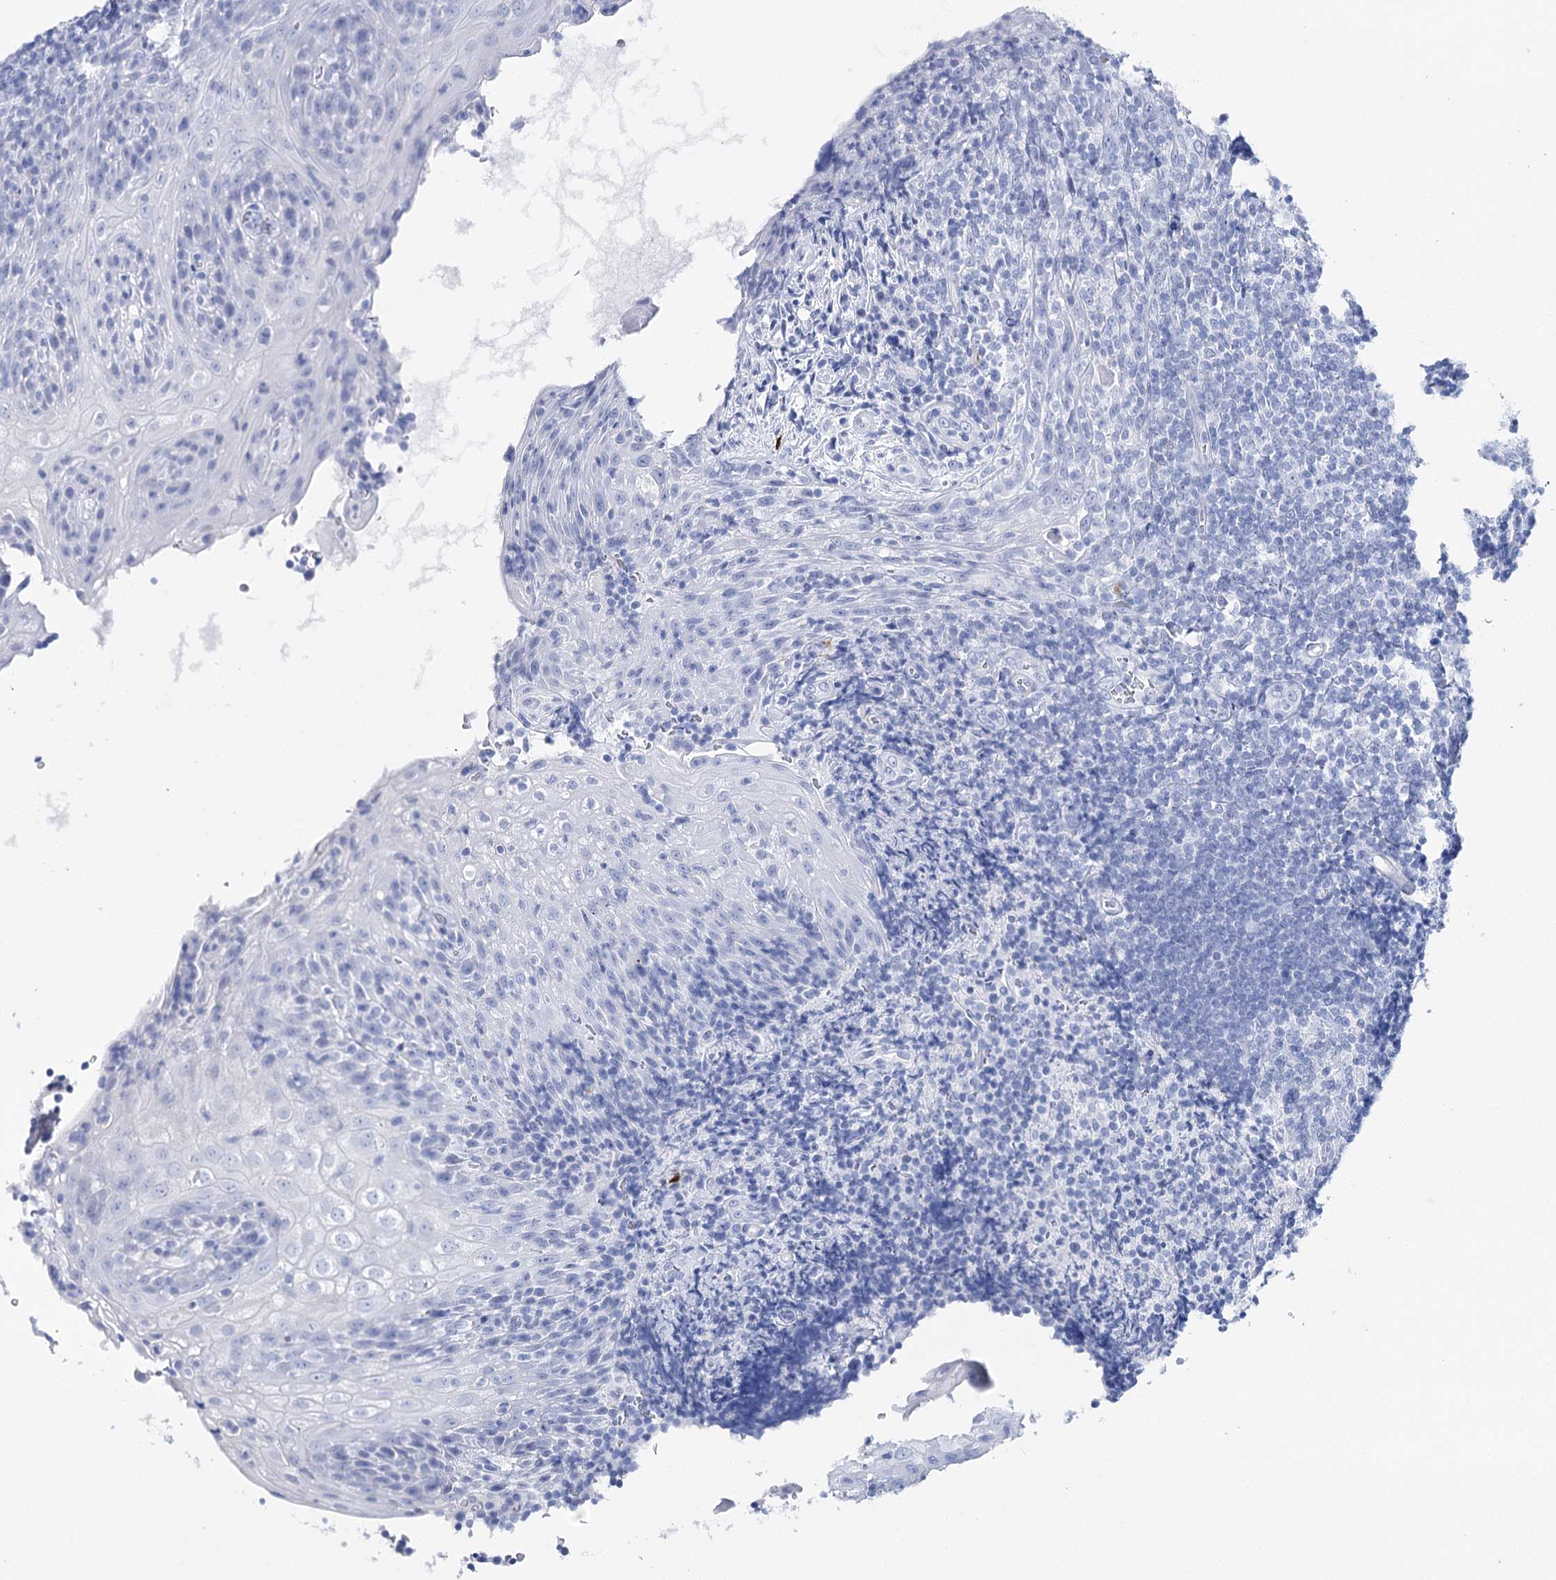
{"staining": {"intensity": "negative", "quantity": "none", "location": "none"}, "tissue": "tonsil", "cell_type": "Germinal center cells", "image_type": "normal", "snomed": [{"axis": "morphology", "description": "Normal tissue, NOS"}, {"axis": "topography", "description": "Tonsil"}], "caption": "Photomicrograph shows no significant protein staining in germinal center cells of benign tonsil.", "gene": "CSN3", "patient": {"sex": "male", "age": 37}}